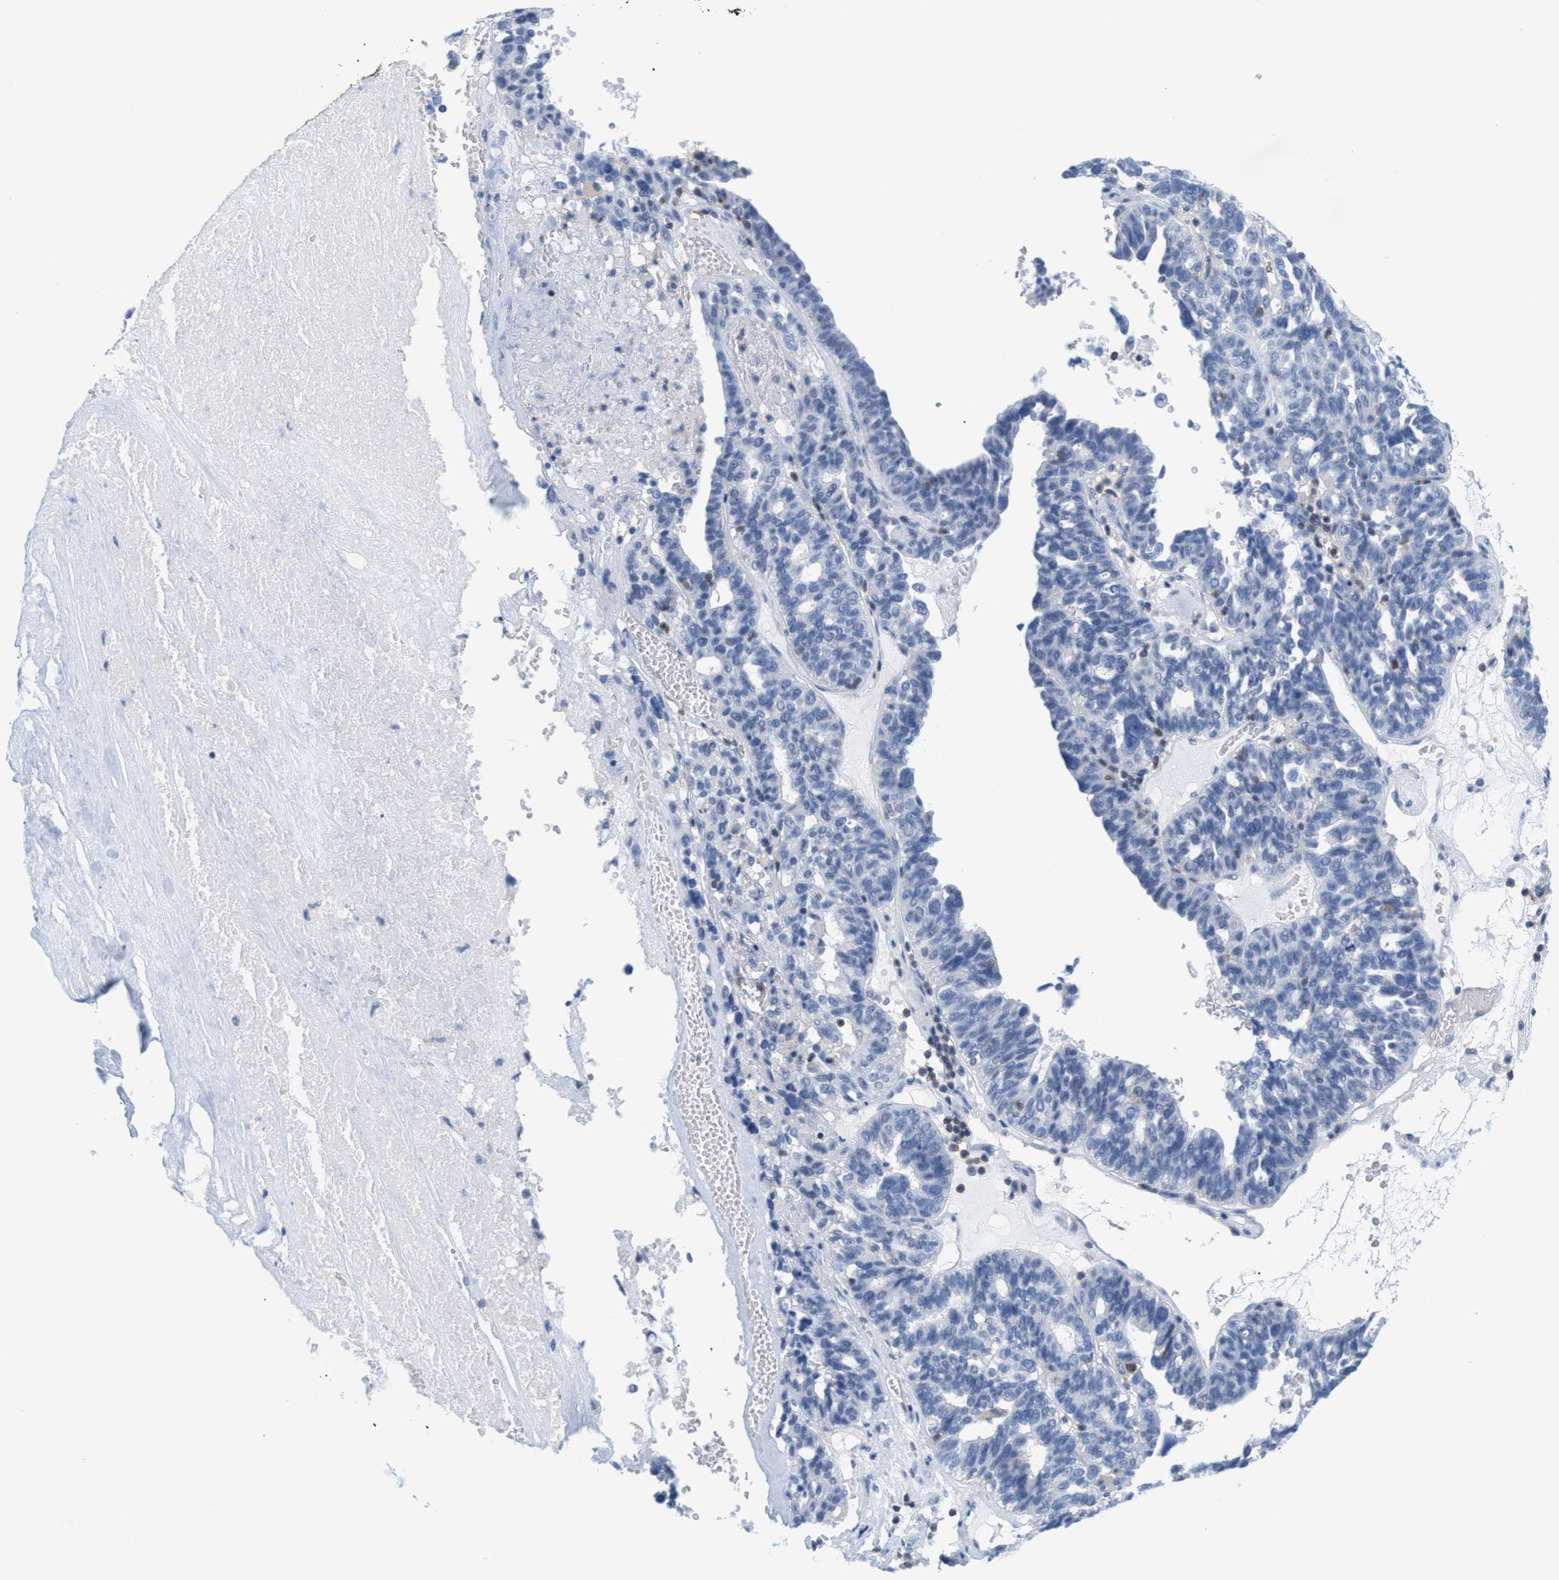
{"staining": {"intensity": "negative", "quantity": "none", "location": "none"}, "tissue": "ovarian cancer", "cell_type": "Tumor cells", "image_type": "cancer", "snomed": [{"axis": "morphology", "description": "Cystadenocarcinoma, serous, NOS"}, {"axis": "topography", "description": "Ovary"}], "caption": "Image shows no protein expression in tumor cells of ovarian cancer tissue.", "gene": "IL16", "patient": {"sex": "female", "age": 59}}